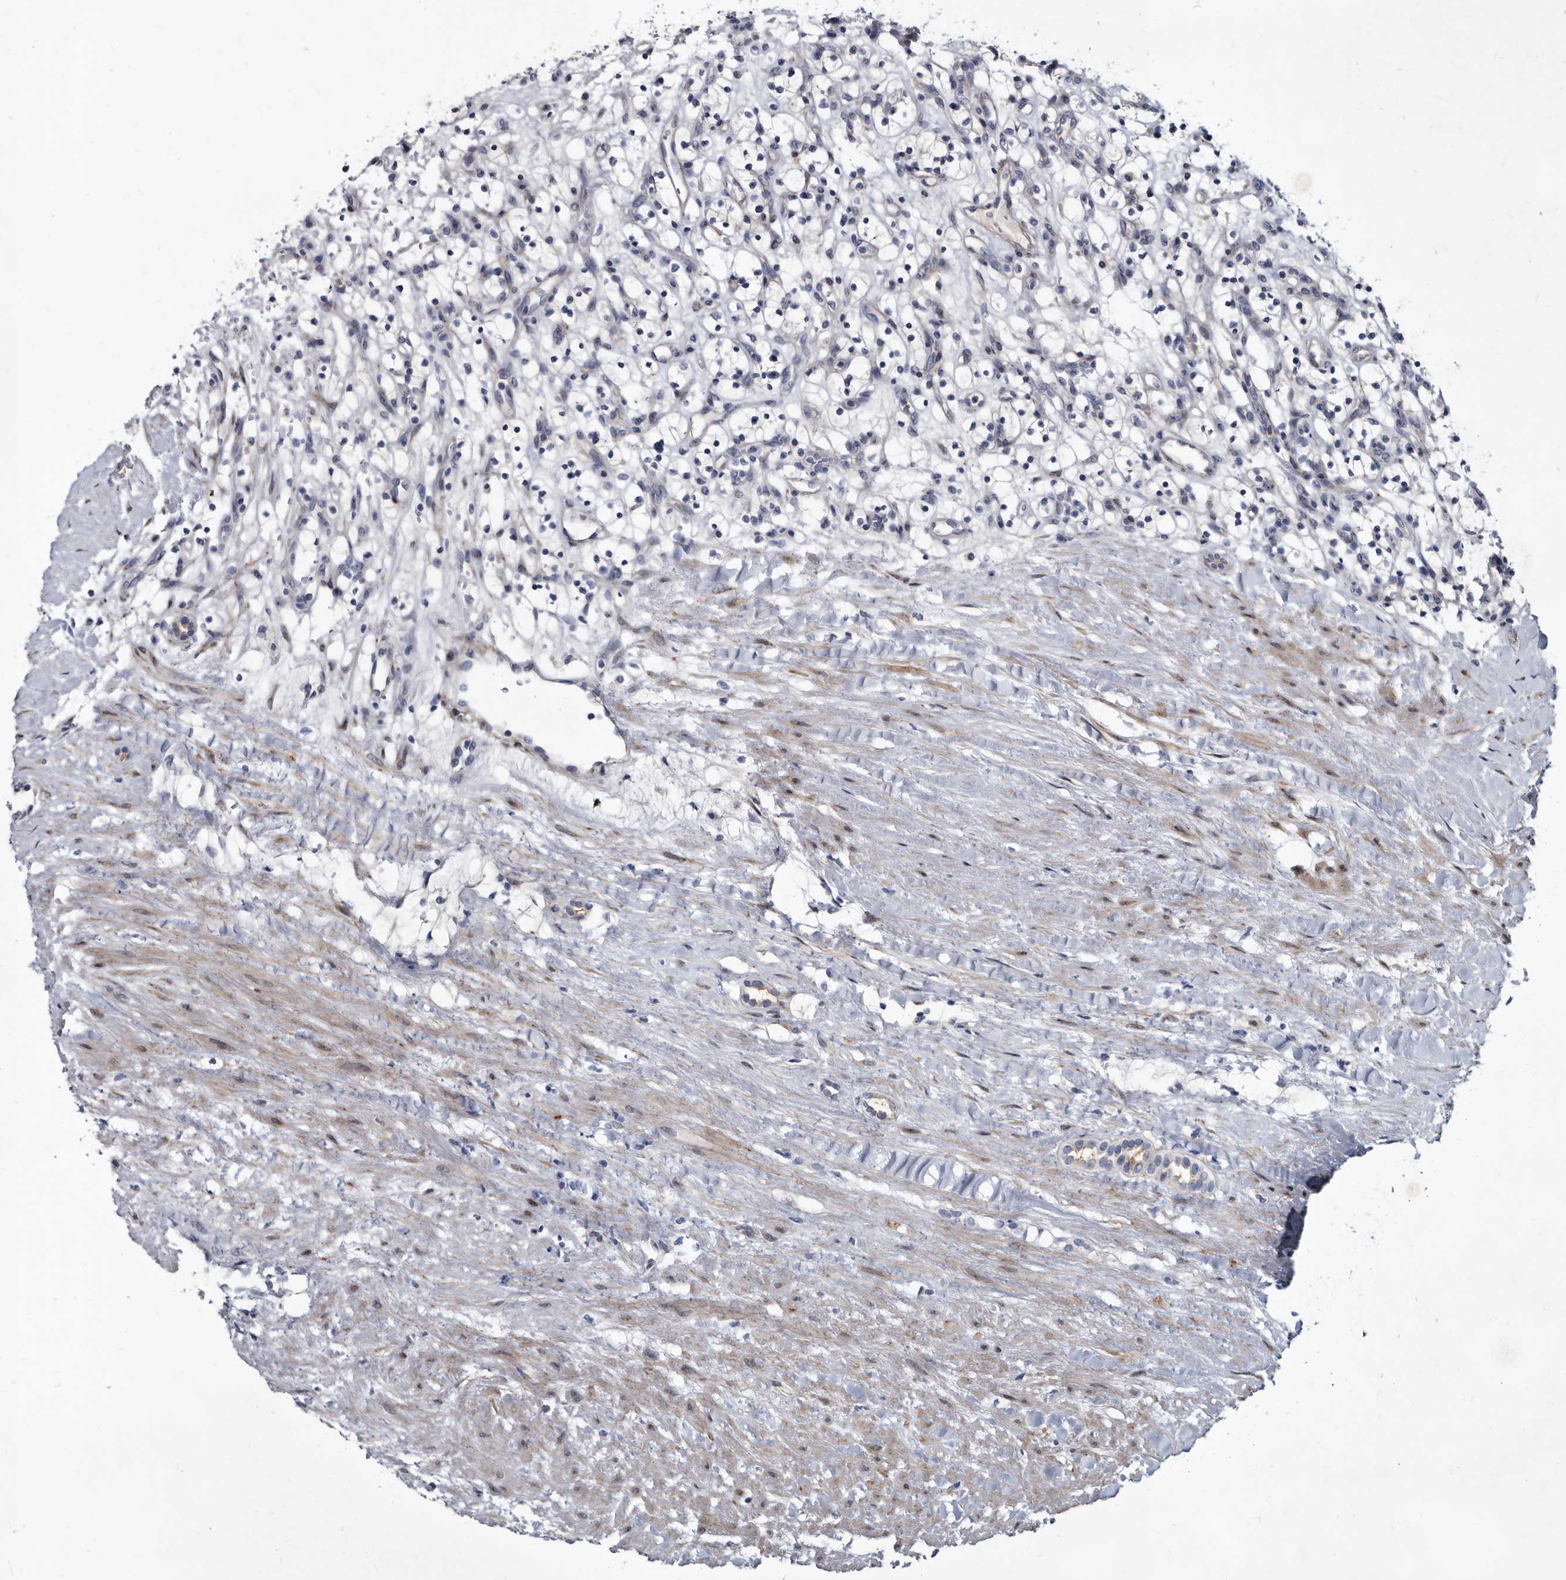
{"staining": {"intensity": "negative", "quantity": "none", "location": "none"}, "tissue": "renal cancer", "cell_type": "Tumor cells", "image_type": "cancer", "snomed": [{"axis": "morphology", "description": "Adenocarcinoma, NOS"}, {"axis": "topography", "description": "Kidney"}], "caption": "The photomicrograph exhibits no staining of tumor cells in adenocarcinoma (renal). (Immunohistochemistry (ihc), brightfield microscopy, high magnification).", "gene": "PRSS8", "patient": {"sex": "female", "age": 57}}